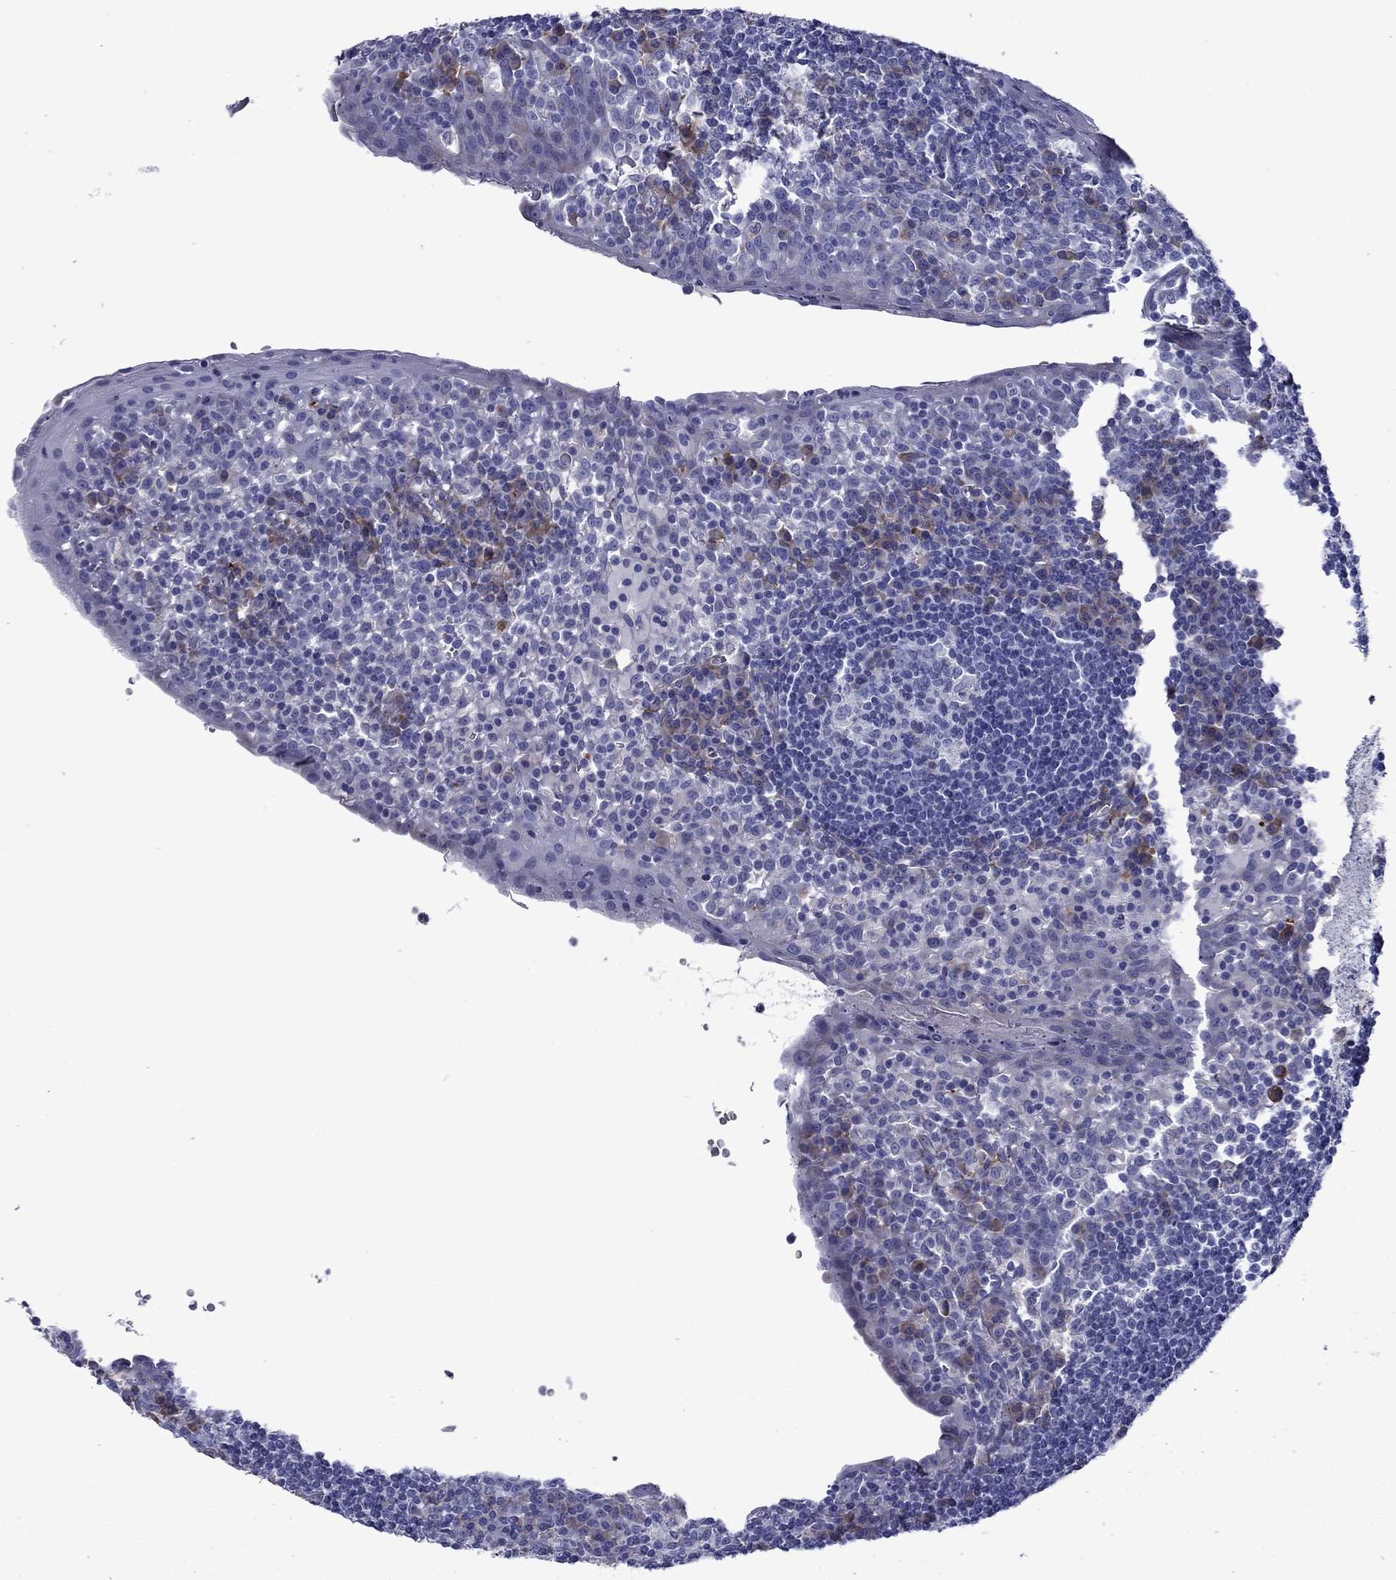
{"staining": {"intensity": "moderate", "quantity": "<25%", "location": "cytoplasmic/membranous"}, "tissue": "tonsil", "cell_type": "Germinal center cells", "image_type": "normal", "snomed": [{"axis": "morphology", "description": "Normal tissue, NOS"}, {"axis": "topography", "description": "Tonsil"}], "caption": "Immunohistochemistry histopathology image of normal human tonsil stained for a protein (brown), which exhibits low levels of moderate cytoplasmic/membranous positivity in approximately <25% of germinal center cells.", "gene": "HSPG2", "patient": {"sex": "female", "age": 13}}